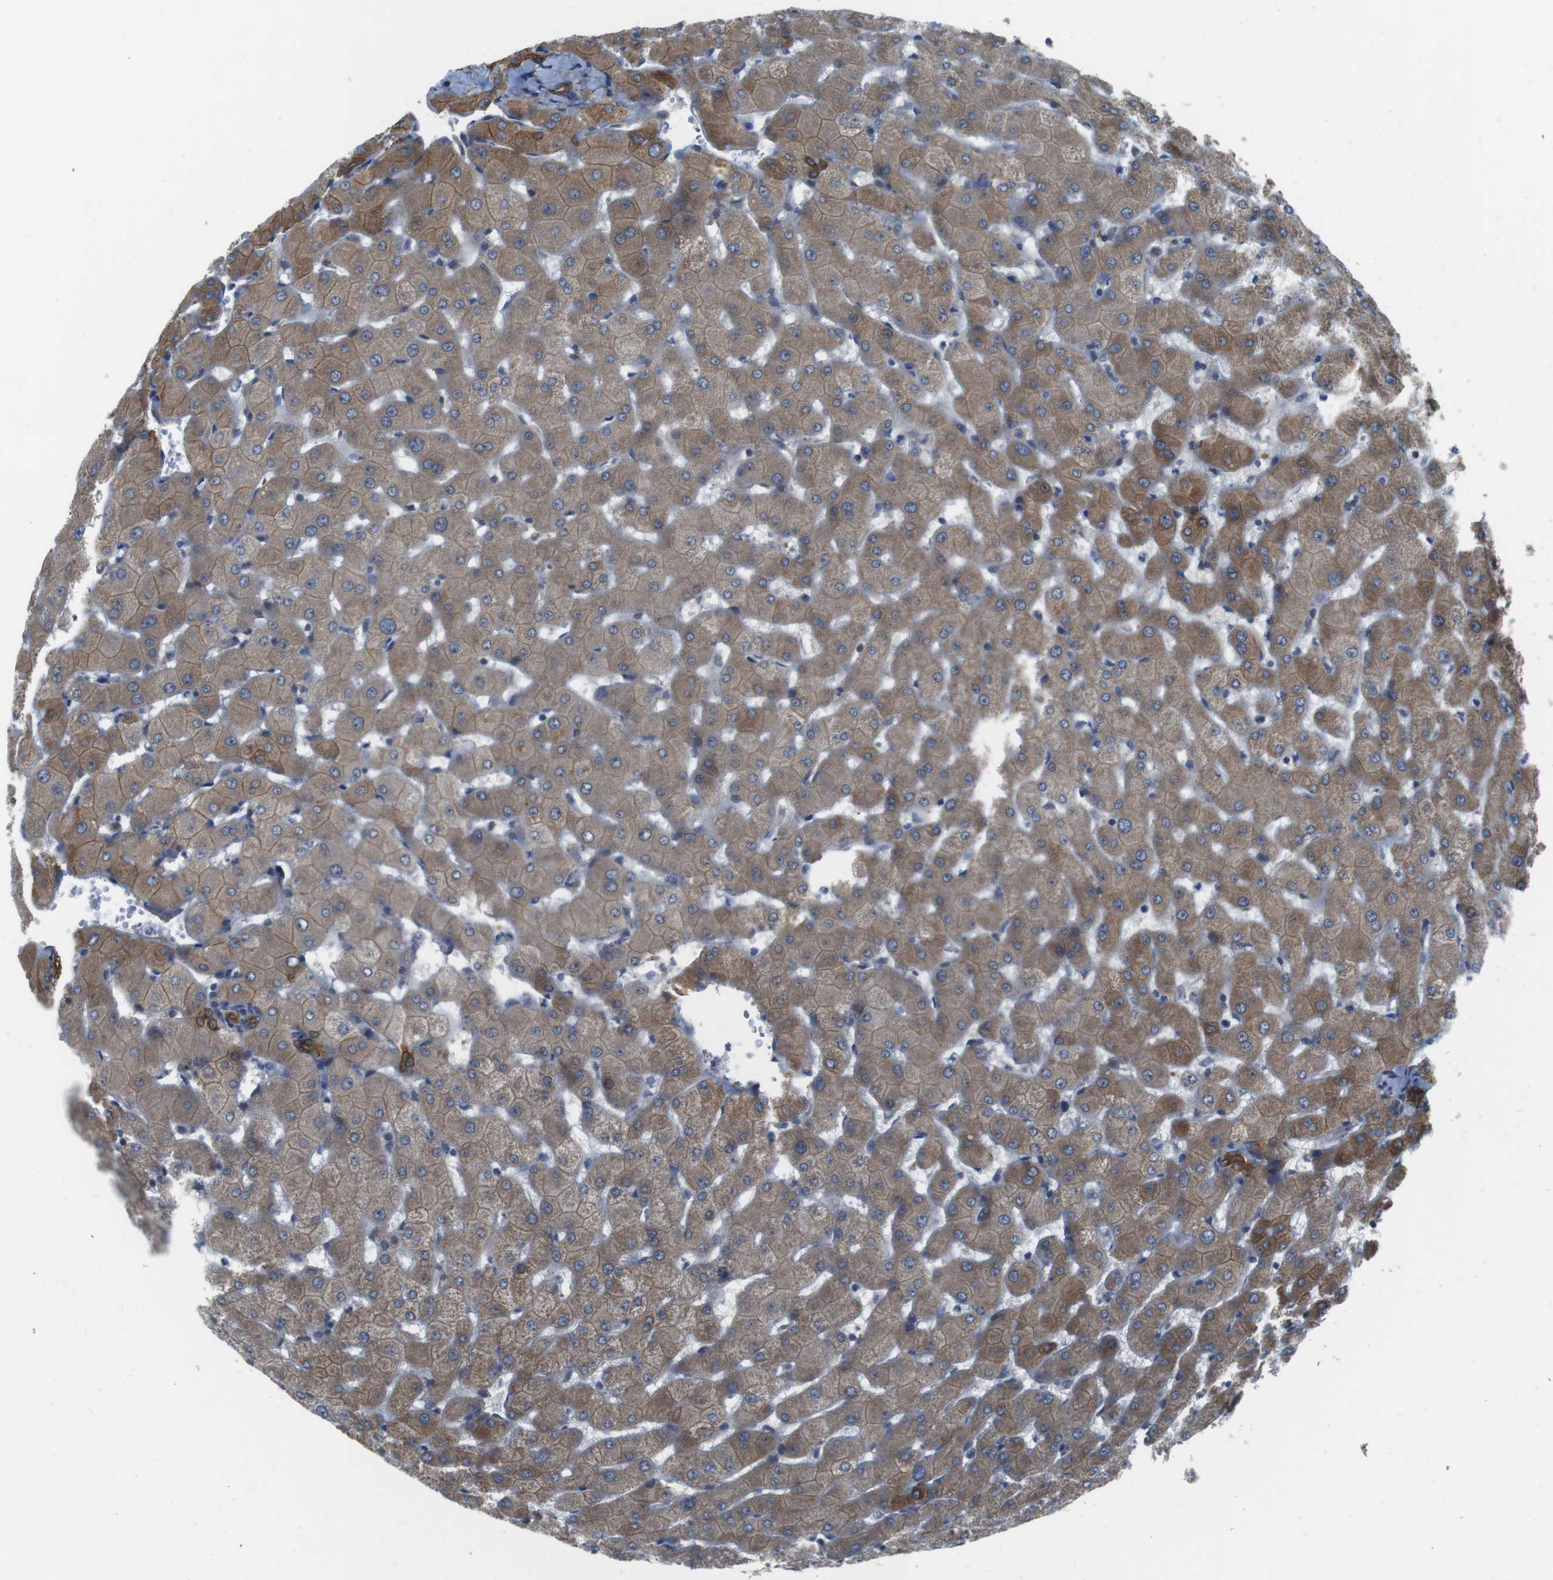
{"staining": {"intensity": "strong", "quantity": "25%-75%", "location": "cytoplasmic/membranous"}, "tissue": "liver", "cell_type": "Cholangiocytes", "image_type": "normal", "snomed": [{"axis": "morphology", "description": "Normal tissue, NOS"}, {"axis": "topography", "description": "Liver"}], "caption": "Protein expression analysis of unremarkable liver displays strong cytoplasmic/membranous expression in about 25%-75% of cholangiocytes.", "gene": "FAM174B", "patient": {"sex": "female", "age": 63}}